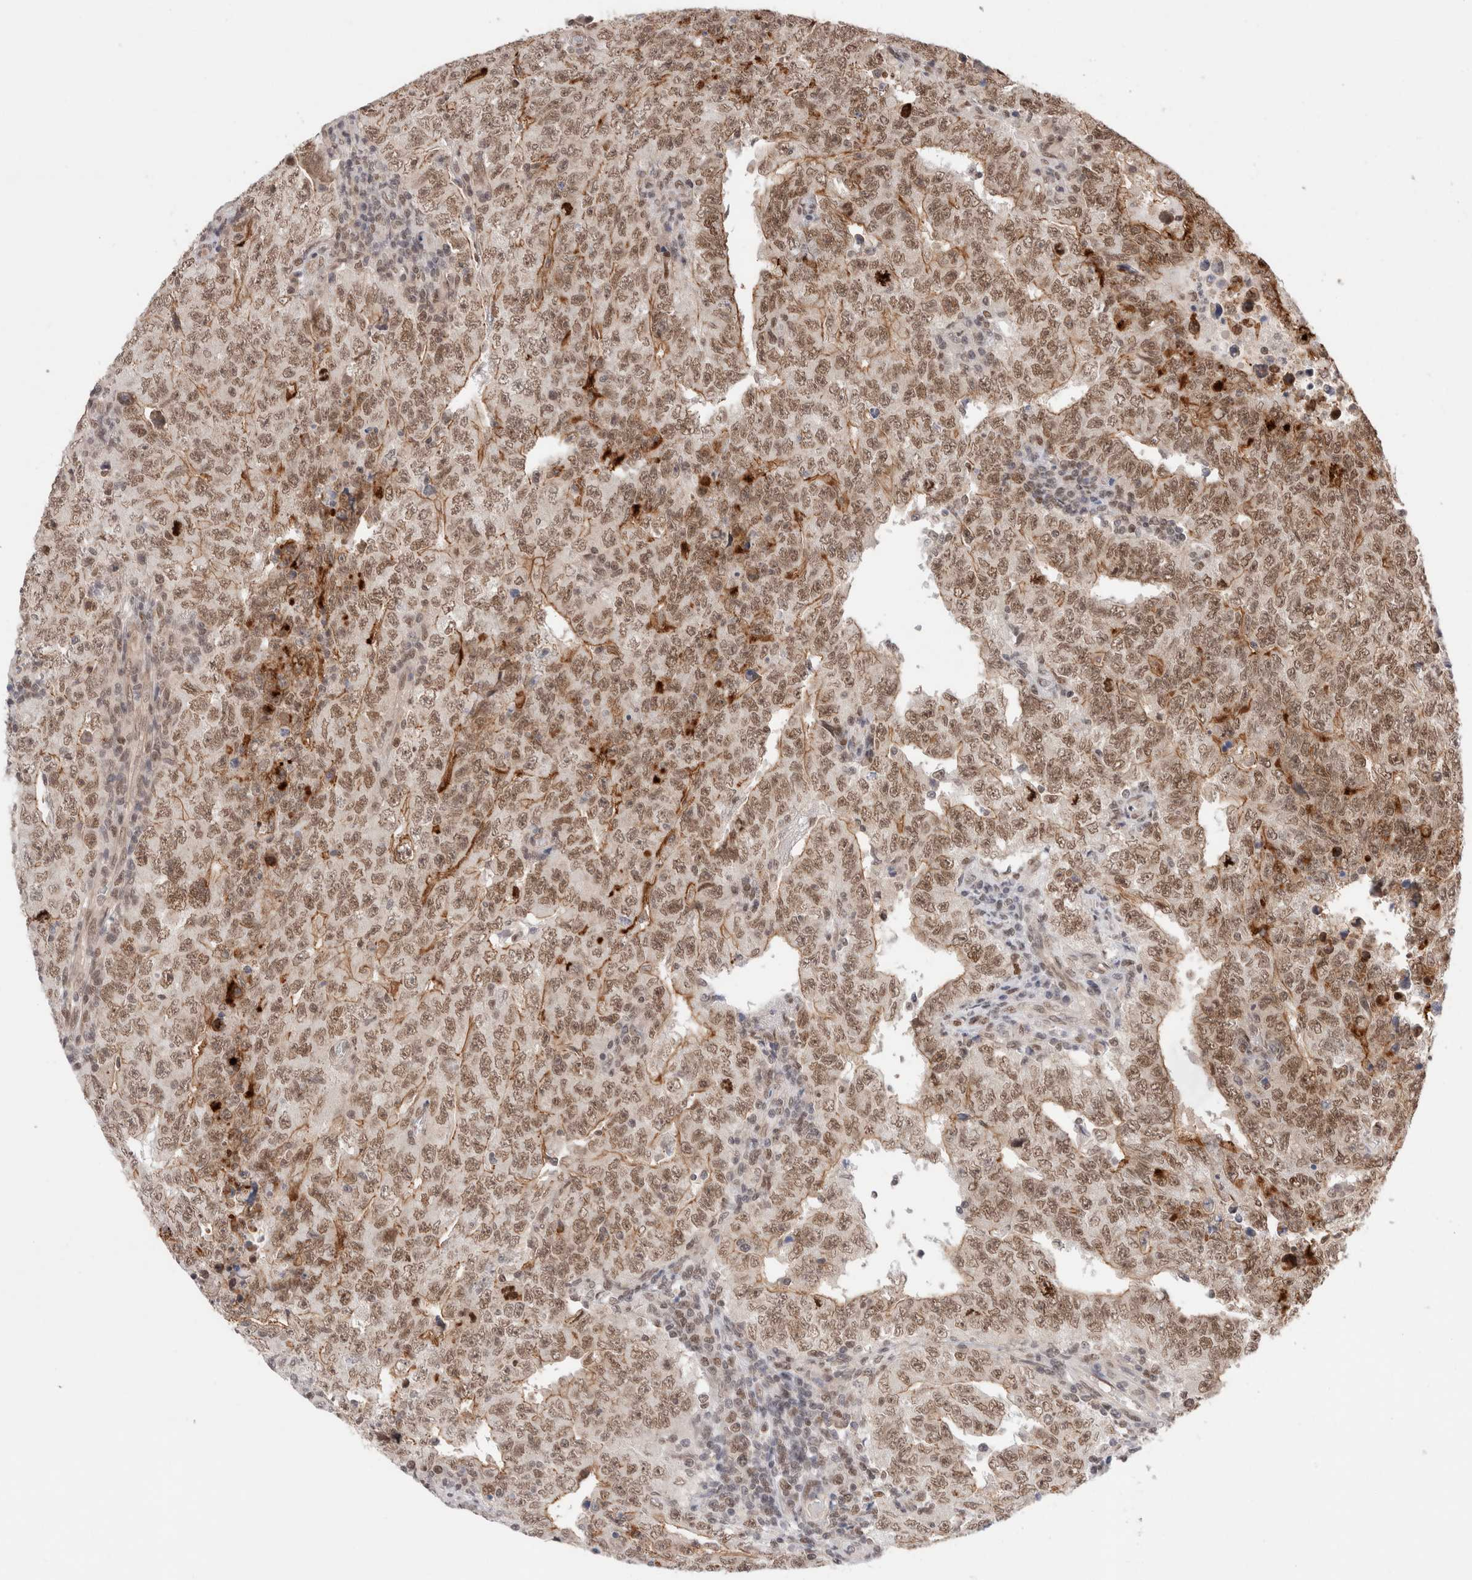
{"staining": {"intensity": "weak", "quantity": ">75%", "location": "nuclear"}, "tissue": "testis cancer", "cell_type": "Tumor cells", "image_type": "cancer", "snomed": [{"axis": "morphology", "description": "Carcinoma, Embryonal, NOS"}, {"axis": "topography", "description": "Testis"}], "caption": "IHC of human testis cancer exhibits low levels of weak nuclear expression in approximately >75% of tumor cells. Using DAB (3,3'-diaminobenzidine) (brown) and hematoxylin (blue) stains, captured at high magnification using brightfield microscopy.", "gene": "GATAD2A", "patient": {"sex": "male", "age": 26}}